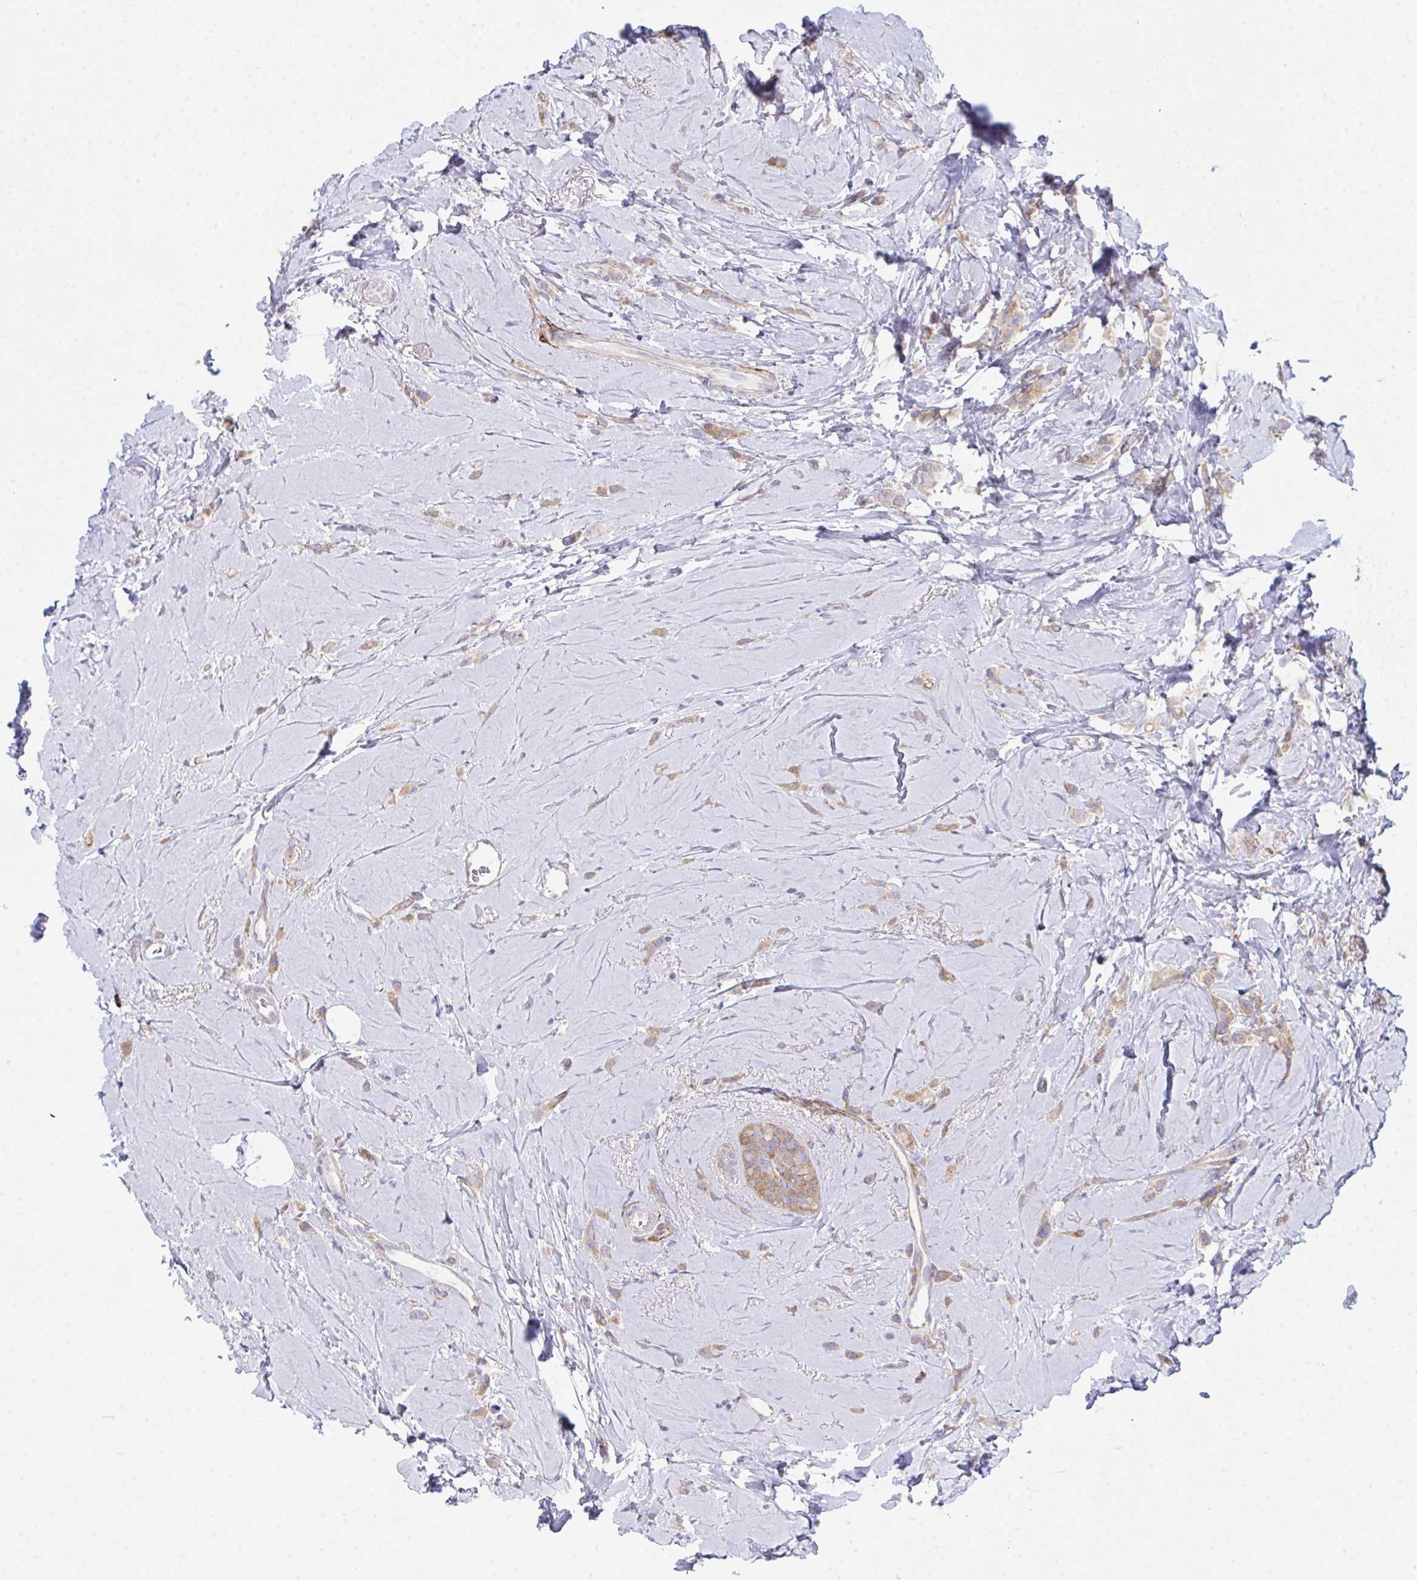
{"staining": {"intensity": "weak", "quantity": ">75%", "location": "cytoplasmic/membranous"}, "tissue": "breast cancer", "cell_type": "Tumor cells", "image_type": "cancer", "snomed": [{"axis": "morphology", "description": "Lobular carcinoma"}, {"axis": "topography", "description": "Breast"}], "caption": "Immunohistochemistry (IHC) histopathology image of neoplastic tissue: breast lobular carcinoma stained using IHC demonstrates low levels of weak protein expression localized specifically in the cytoplasmic/membranous of tumor cells, appearing as a cytoplasmic/membranous brown color.", "gene": "GAB1", "patient": {"sex": "female", "age": 66}}